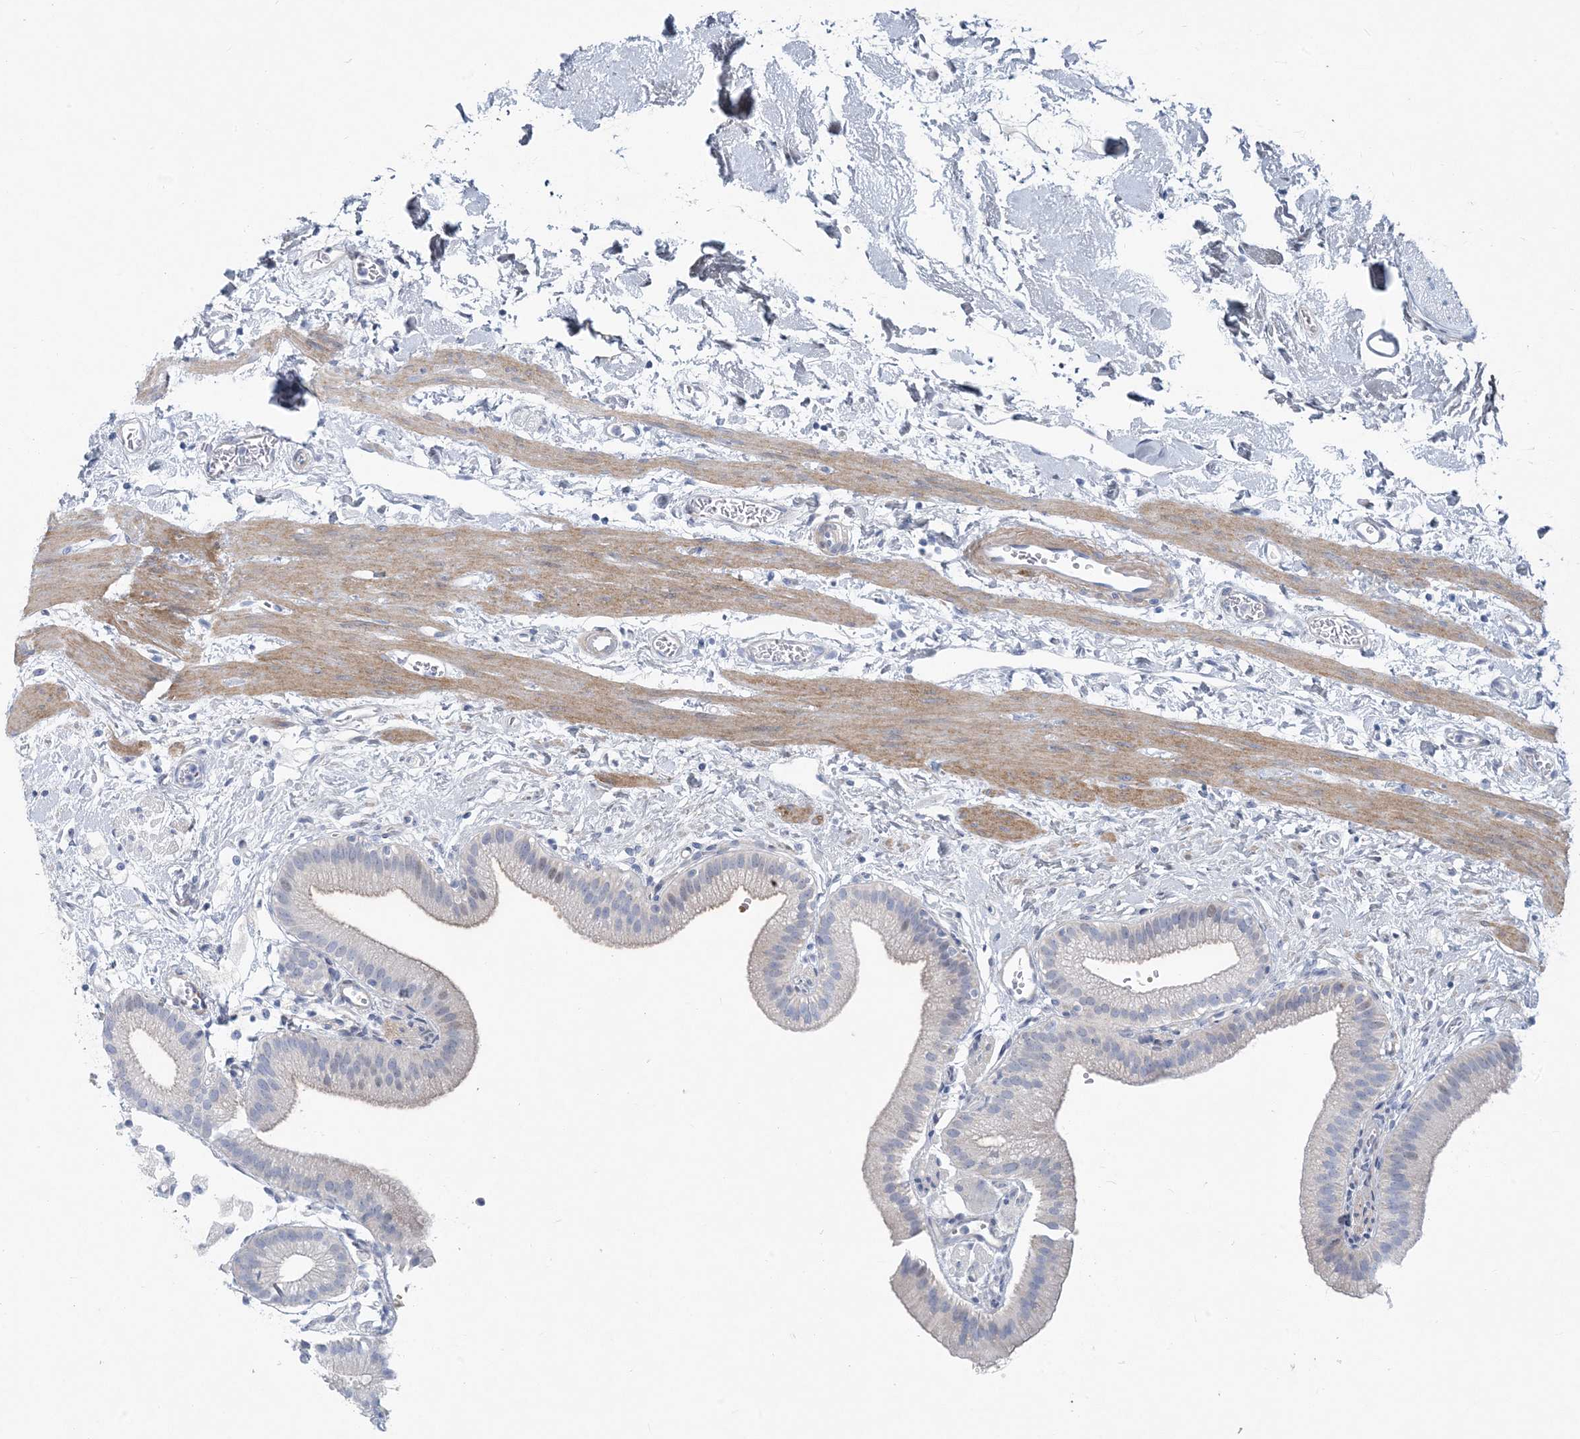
{"staining": {"intensity": "negative", "quantity": "none", "location": "none"}, "tissue": "gallbladder", "cell_type": "Glandular cells", "image_type": "normal", "snomed": [{"axis": "morphology", "description": "Normal tissue, NOS"}, {"axis": "topography", "description": "Gallbladder"}], "caption": "DAB immunohistochemical staining of benign gallbladder exhibits no significant staining in glandular cells.", "gene": "MOXD1", "patient": {"sex": "male", "age": 55}}